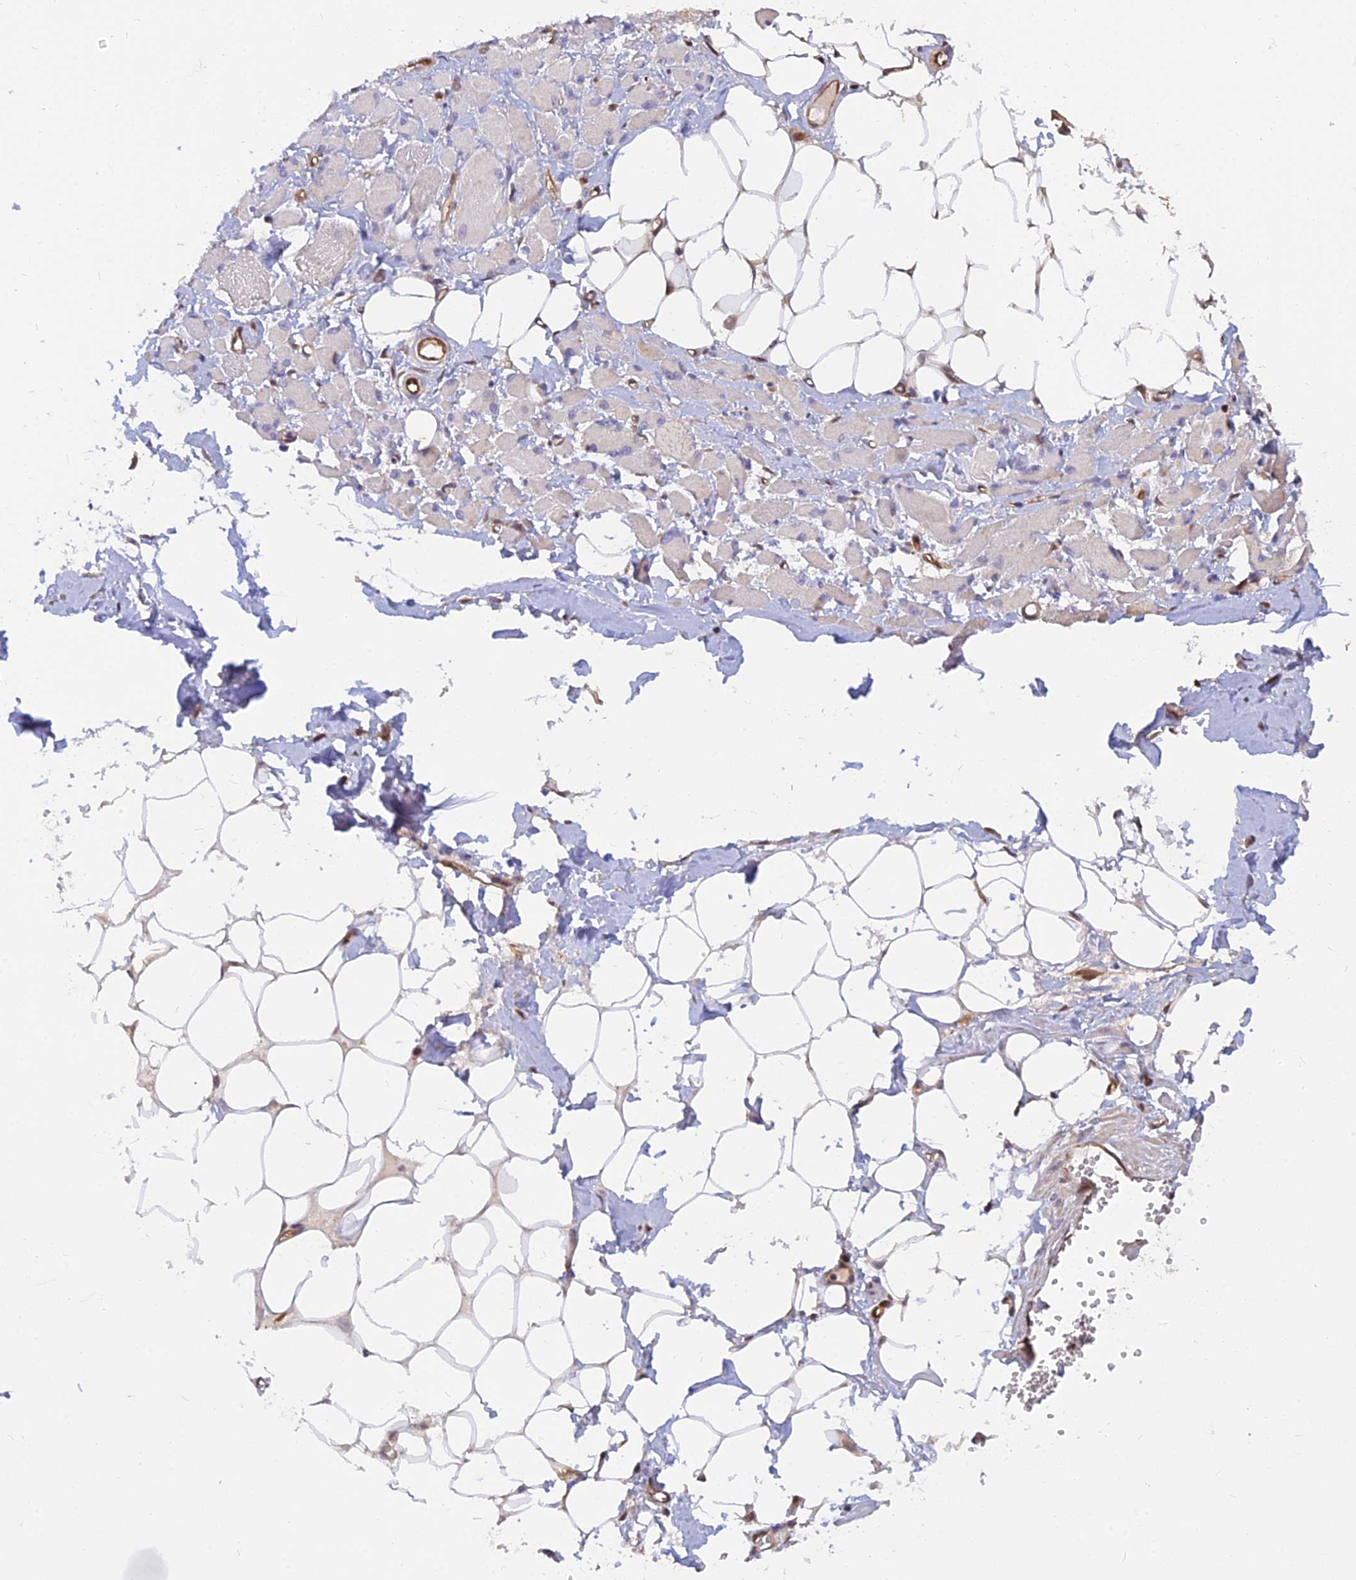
{"staining": {"intensity": "weak", "quantity": "25%-75%", "location": "cytoplasmic/membranous"}, "tissue": "skeletal muscle", "cell_type": "Myocytes", "image_type": "normal", "snomed": [{"axis": "morphology", "description": "Normal tissue, NOS"}, {"axis": "morphology", "description": "Basal cell carcinoma"}, {"axis": "topography", "description": "Skeletal muscle"}], "caption": "This micrograph demonstrates immunohistochemistry staining of normal skeletal muscle, with low weak cytoplasmic/membranous expression in approximately 25%-75% of myocytes.", "gene": "ARL2BP", "patient": {"sex": "female", "age": 64}}